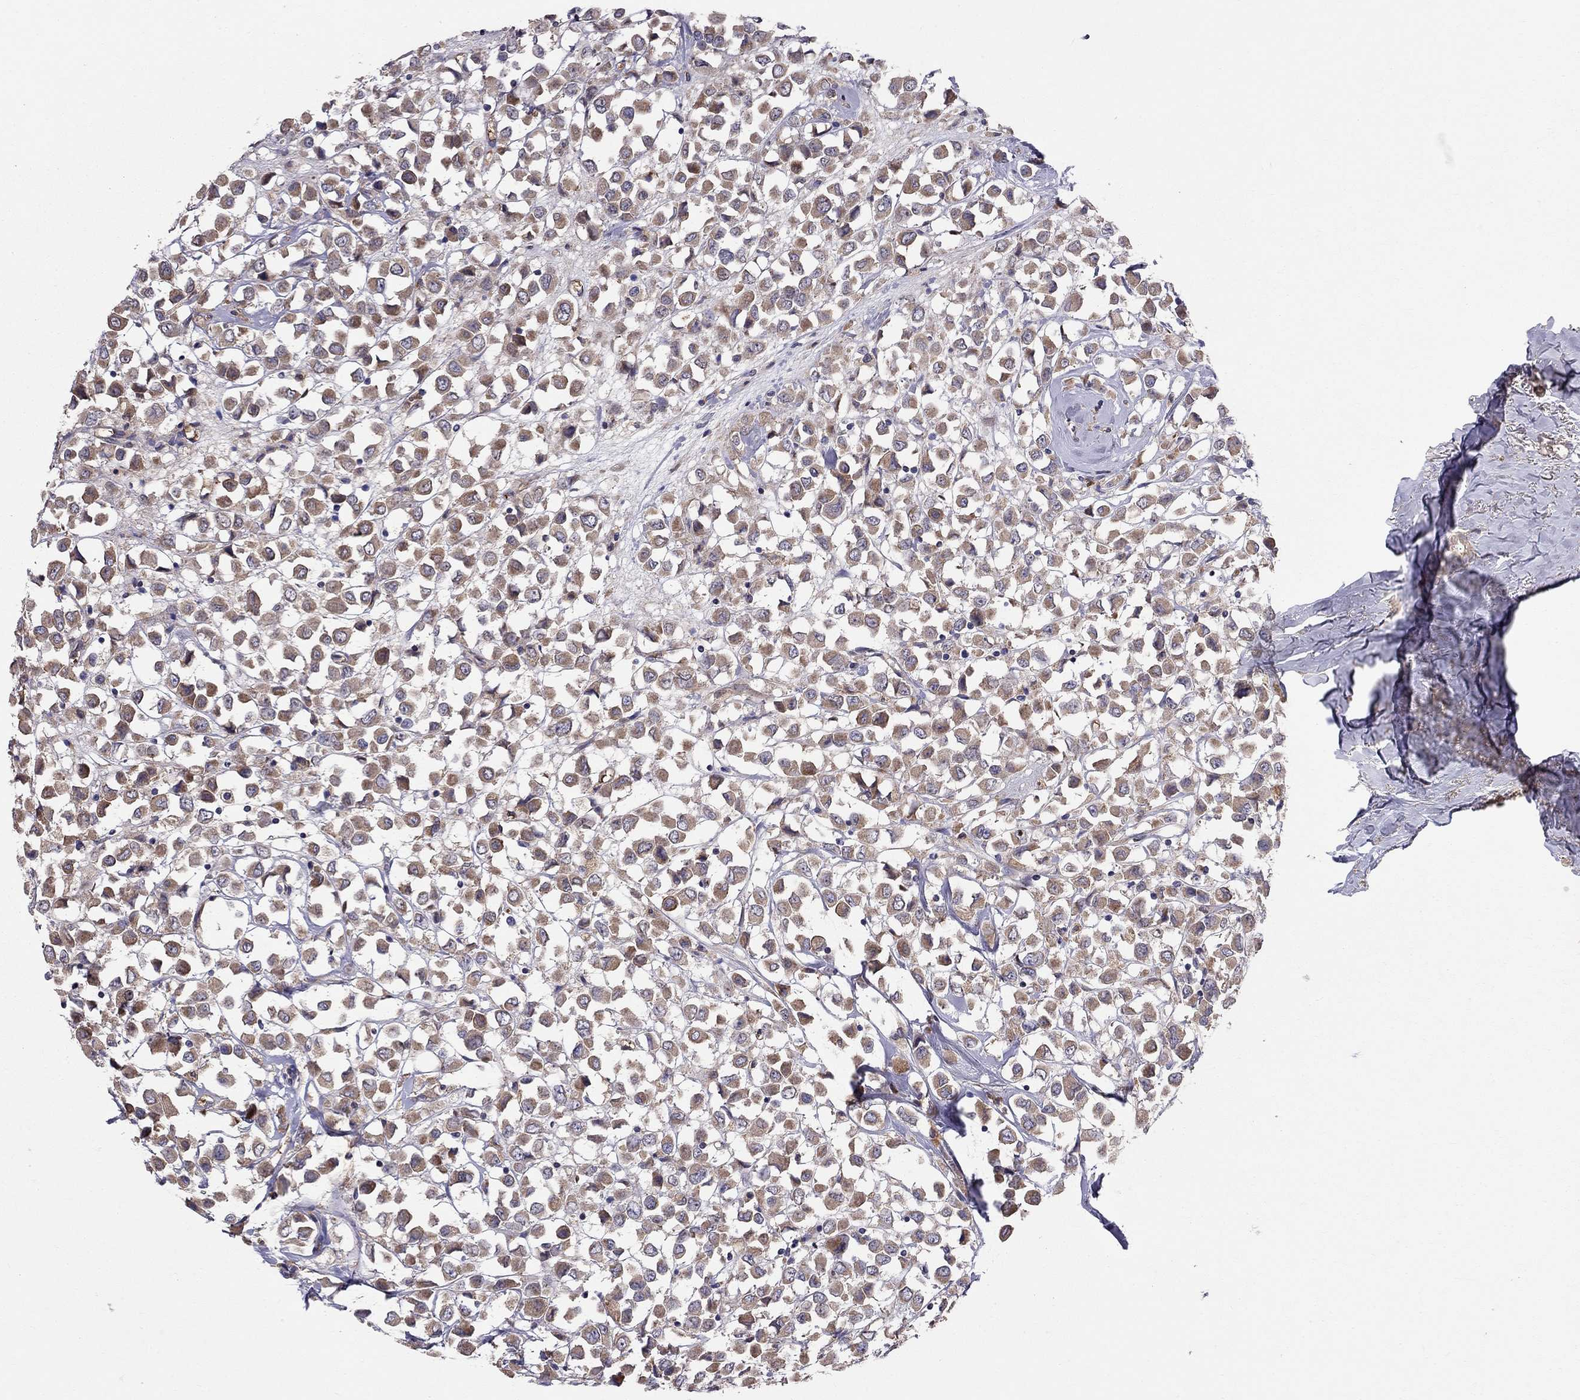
{"staining": {"intensity": "moderate", "quantity": ">75%", "location": "cytoplasmic/membranous"}, "tissue": "breast cancer", "cell_type": "Tumor cells", "image_type": "cancer", "snomed": [{"axis": "morphology", "description": "Duct carcinoma"}, {"axis": "topography", "description": "Breast"}], "caption": "There is medium levels of moderate cytoplasmic/membranous staining in tumor cells of breast cancer, as demonstrated by immunohistochemical staining (brown color).", "gene": "PIK3CG", "patient": {"sex": "female", "age": 61}}